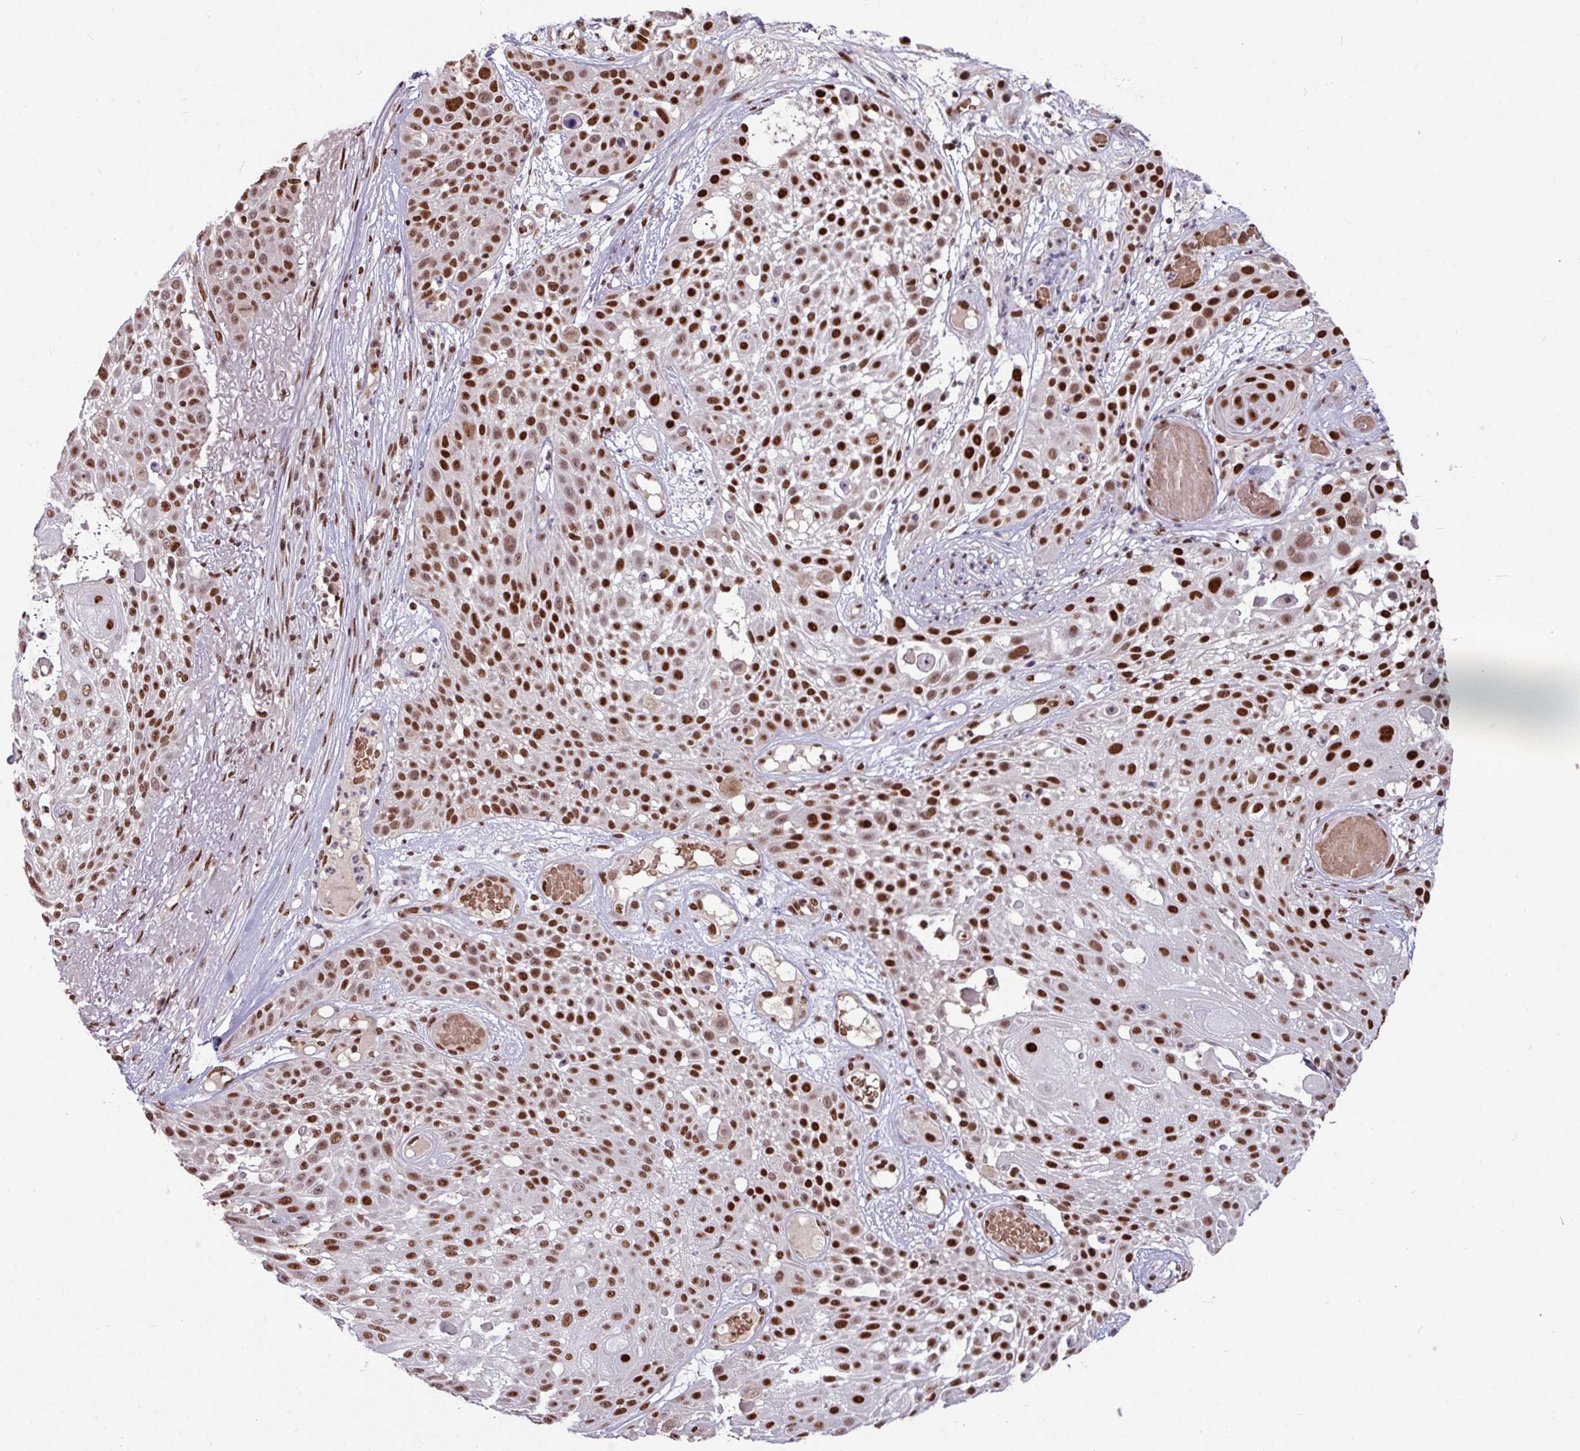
{"staining": {"intensity": "strong", "quantity": ">75%", "location": "nuclear"}, "tissue": "skin cancer", "cell_type": "Tumor cells", "image_type": "cancer", "snomed": [{"axis": "morphology", "description": "Squamous cell carcinoma, NOS"}, {"axis": "topography", "description": "Skin"}], "caption": "IHC micrograph of human skin cancer stained for a protein (brown), which reveals high levels of strong nuclear expression in about >75% of tumor cells.", "gene": "TDG", "patient": {"sex": "female", "age": 86}}